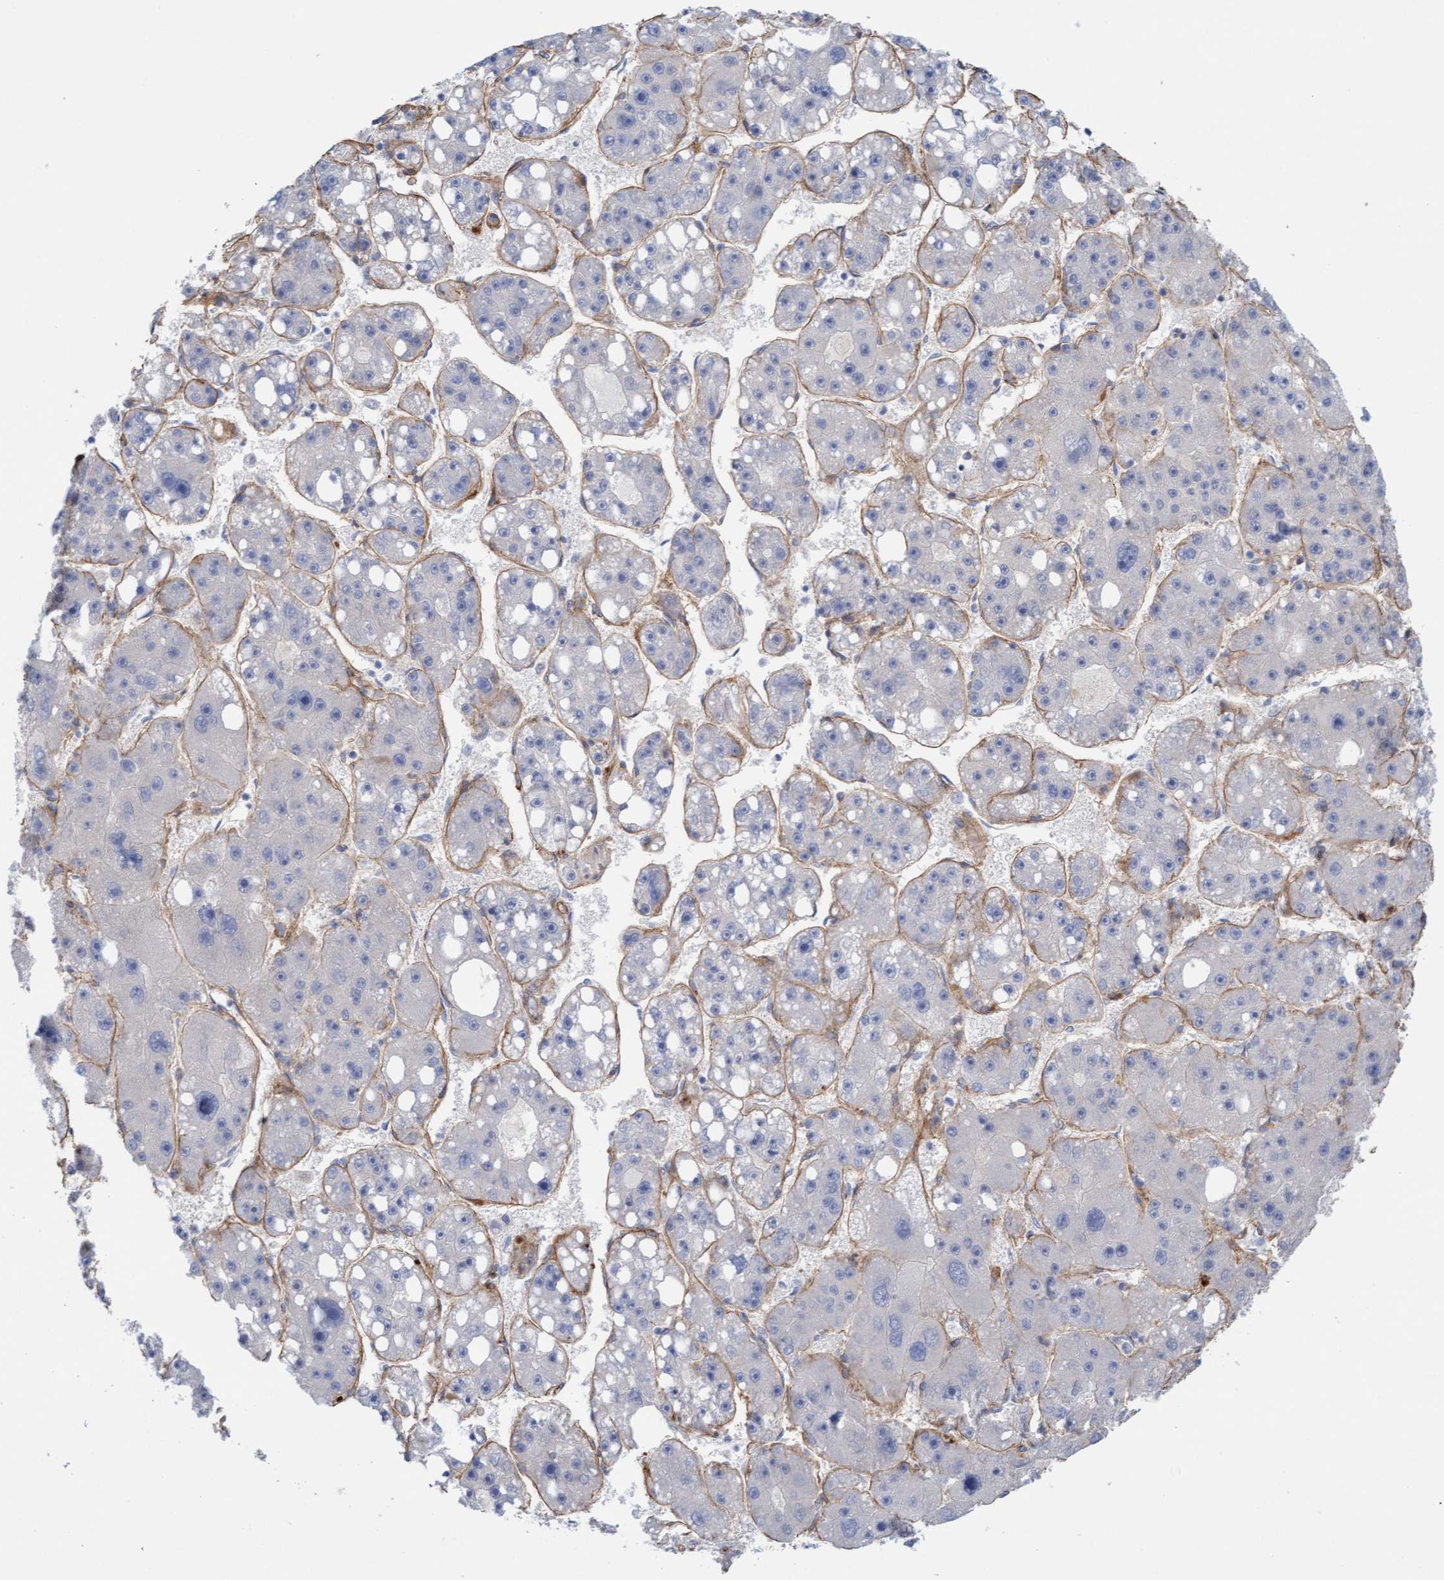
{"staining": {"intensity": "moderate", "quantity": "<25%", "location": "cytoplasmic/membranous"}, "tissue": "liver cancer", "cell_type": "Tumor cells", "image_type": "cancer", "snomed": [{"axis": "morphology", "description": "Carcinoma, Hepatocellular, NOS"}, {"axis": "topography", "description": "Liver"}], "caption": "IHC histopathology image of neoplastic tissue: liver cancer stained using immunohistochemistry displays low levels of moderate protein expression localized specifically in the cytoplasmic/membranous of tumor cells, appearing as a cytoplasmic/membranous brown color.", "gene": "CDK5RAP3", "patient": {"sex": "female", "age": 61}}